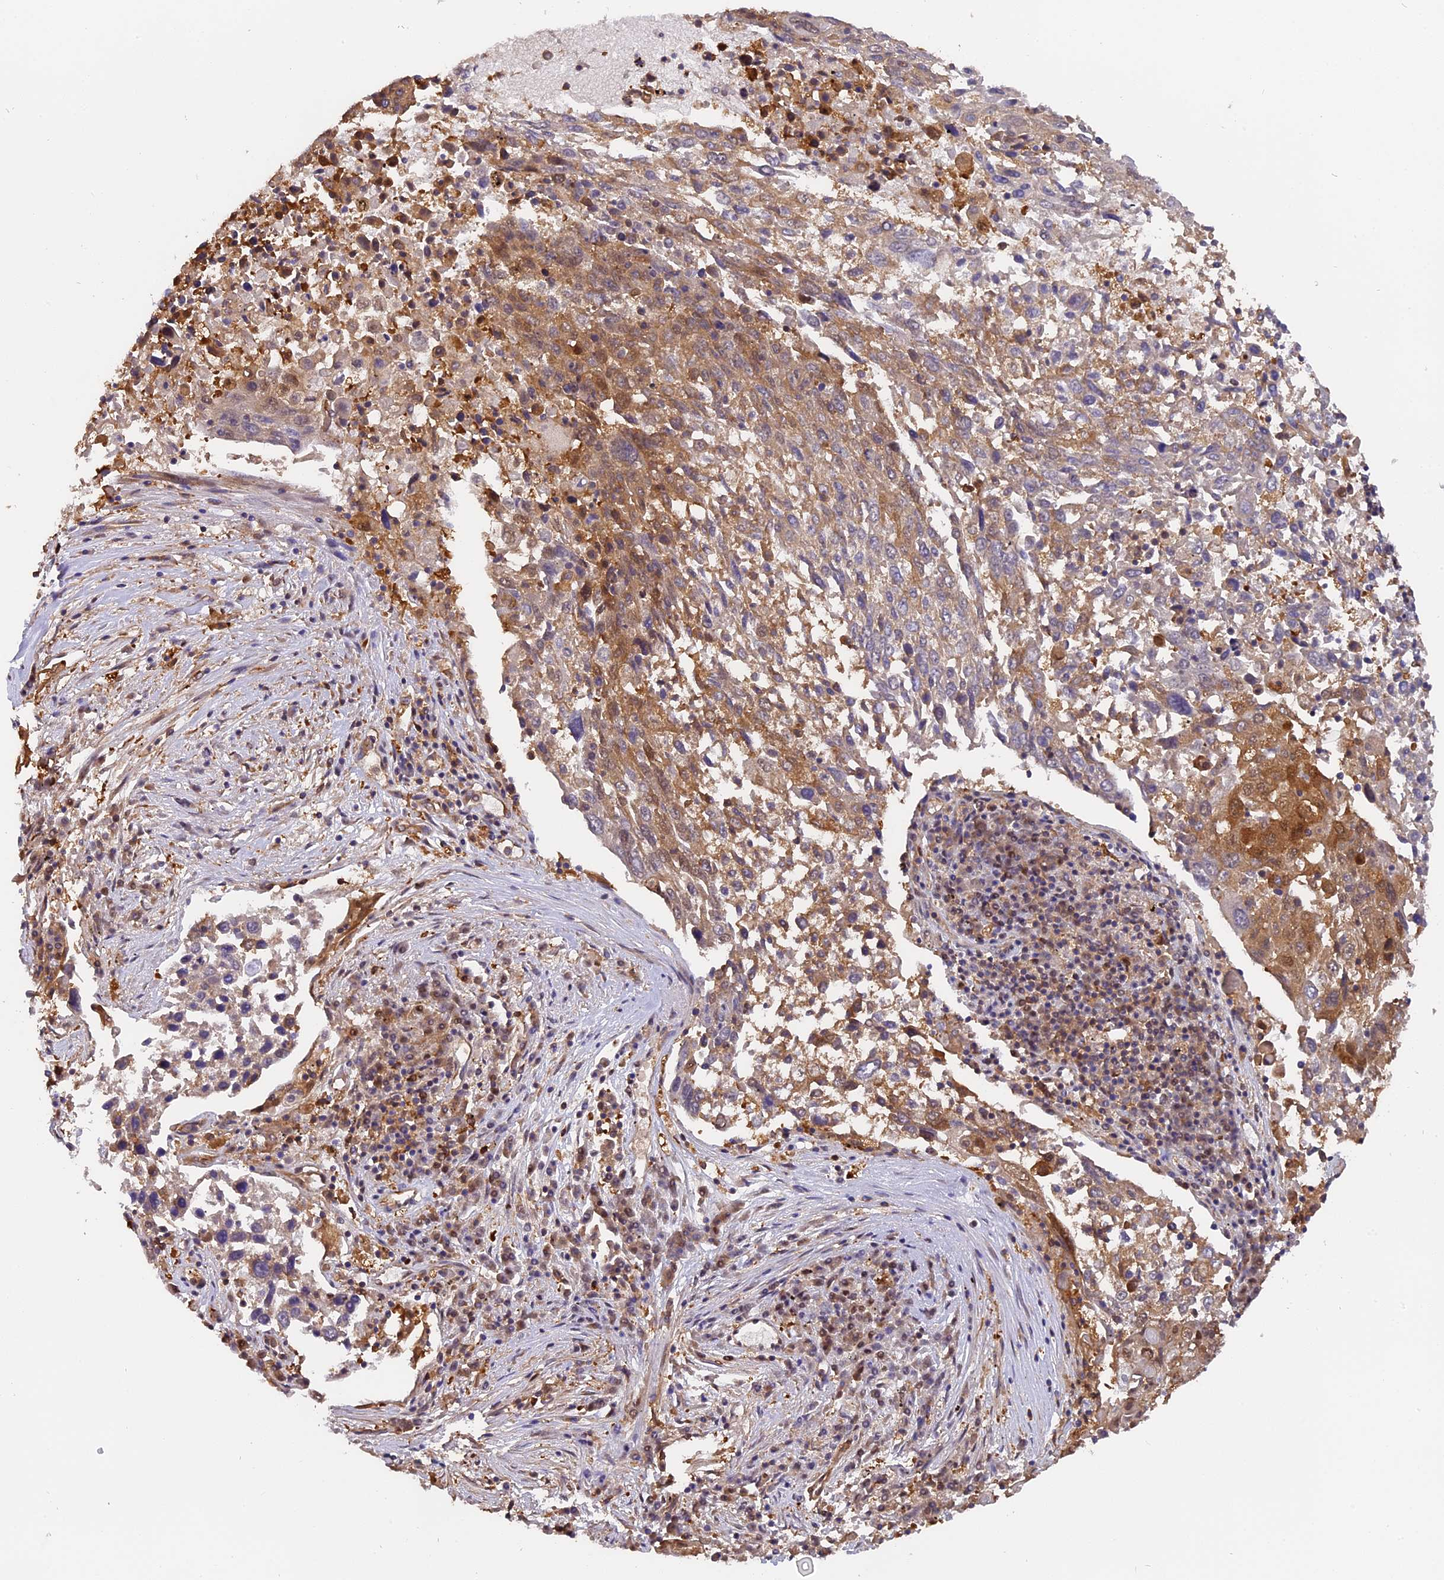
{"staining": {"intensity": "moderate", "quantity": ">75%", "location": "cytoplasmic/membranous"}, "tissue": "lung cancer", "cell_type": "Tumor cells", "image_type": "cancer", "snomed": [{"axis": "morphology", "description": "Squamous cell carcinoma, NOS"}, {"axis": "topography", "description": "Lung"}], "caption": "Immunohistochemical staining of human squamous cell carcinoma (lung) exhibits moderate cytoplasmic/membranous protein staining in about >75% of tumor cells. (DAB (3,3'-diaminobenzidine) = brown stain, brightfield microscopy at high magnification).", "gene": "FAM118B", "patient": {"sex": "male", "age": 65}}